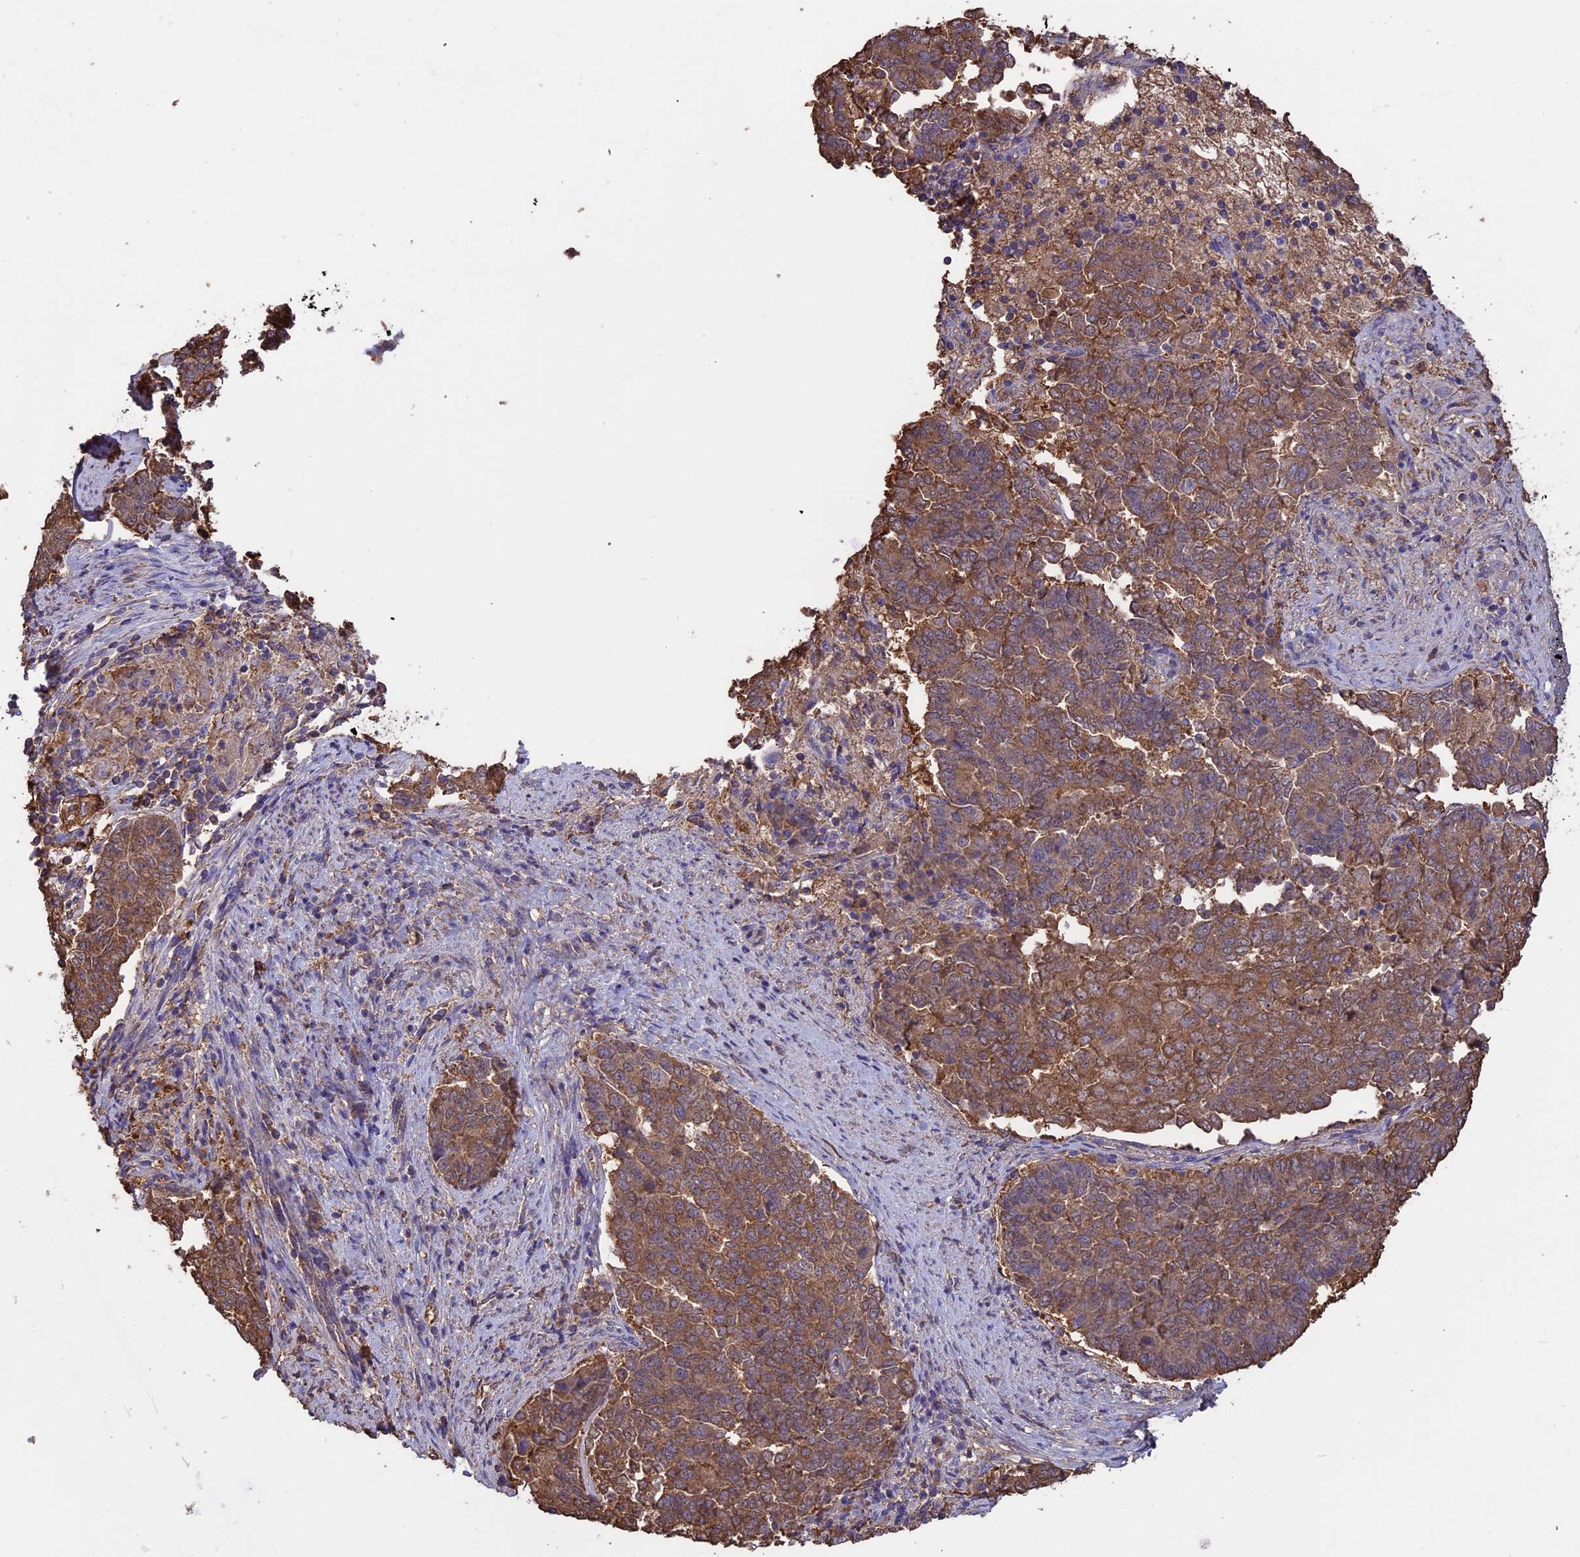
{"staining": {"intensity": "moderate", "quantity": ">75%", "location": "cytoplasmic/membranous"}, "tissue": "endometrial cancer", "cell_type": "Tumor cells", "image_type": "cancer", "snomed": [{"axis": "morphology", "description": "Adenocarcinoma, NOS"}, {"axis": "topography", "description": "Endometrium"}], "caption": "A histopathology image of human endometrial adenocarcinoma stained for a protein shows moderate cytoplasmic/membranous brown staining in tumor cells.", "gene": "ARHGAP19", "patient": {"sex": "female", "age": 80}}